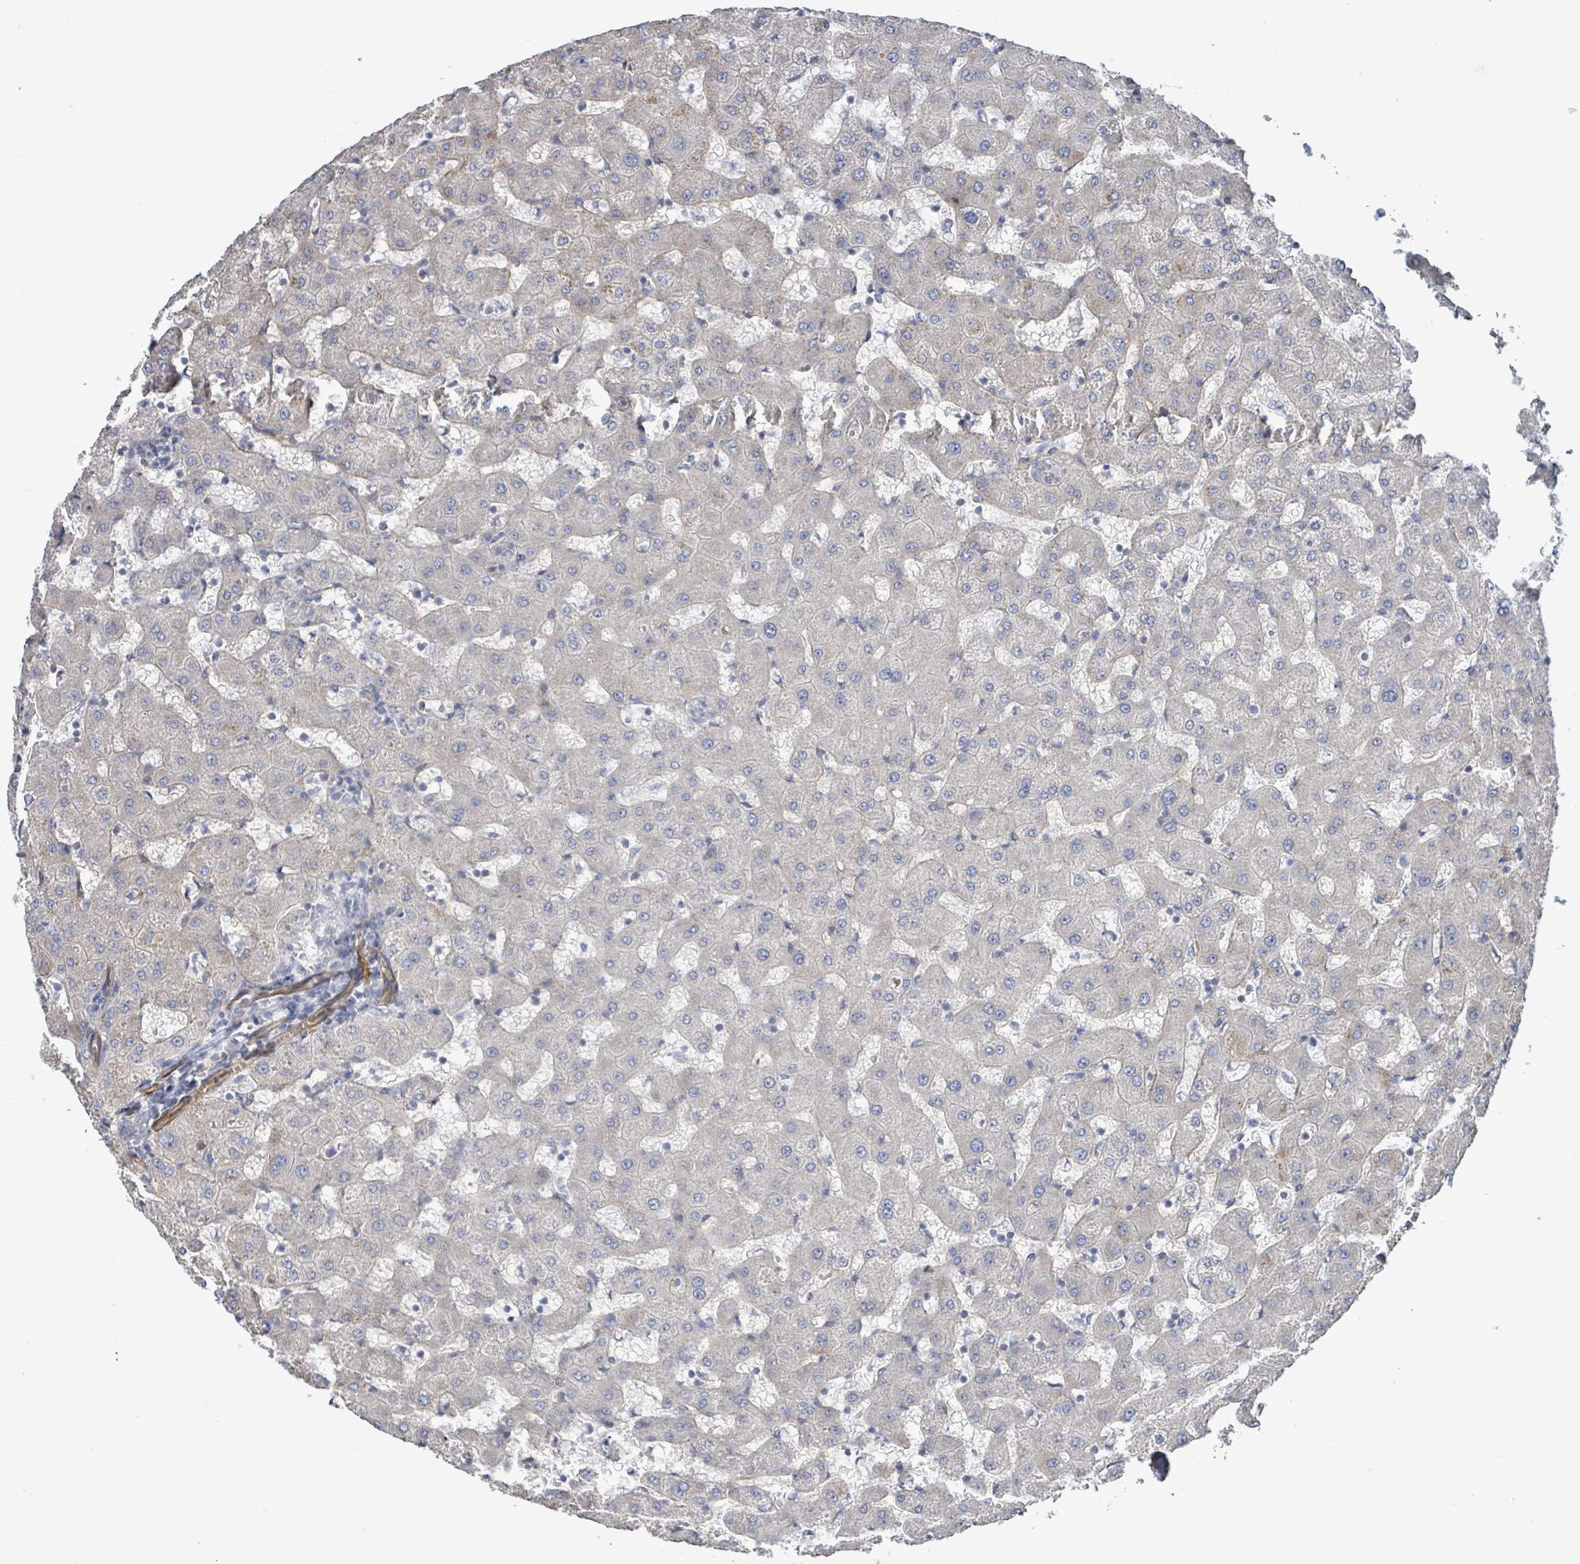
{"staining": {"intensity": "negative", "quantity": "none", "location": "none"}, "tissue": "liver", "cell_type": "Cholangiocytes", "image_type": "normal", "snomed": [{"axis": "morphology", "description": "Normal tissue, NOS"}, {"axis": "topography", "description": "Liver"}], "caption": "IHC histopathology image of benign liver: liver stained with DAB reveals no significant protein staining in cholangiocytes.", "gene": "KANK3", "patient": {"sex": "female", "age": 63}}